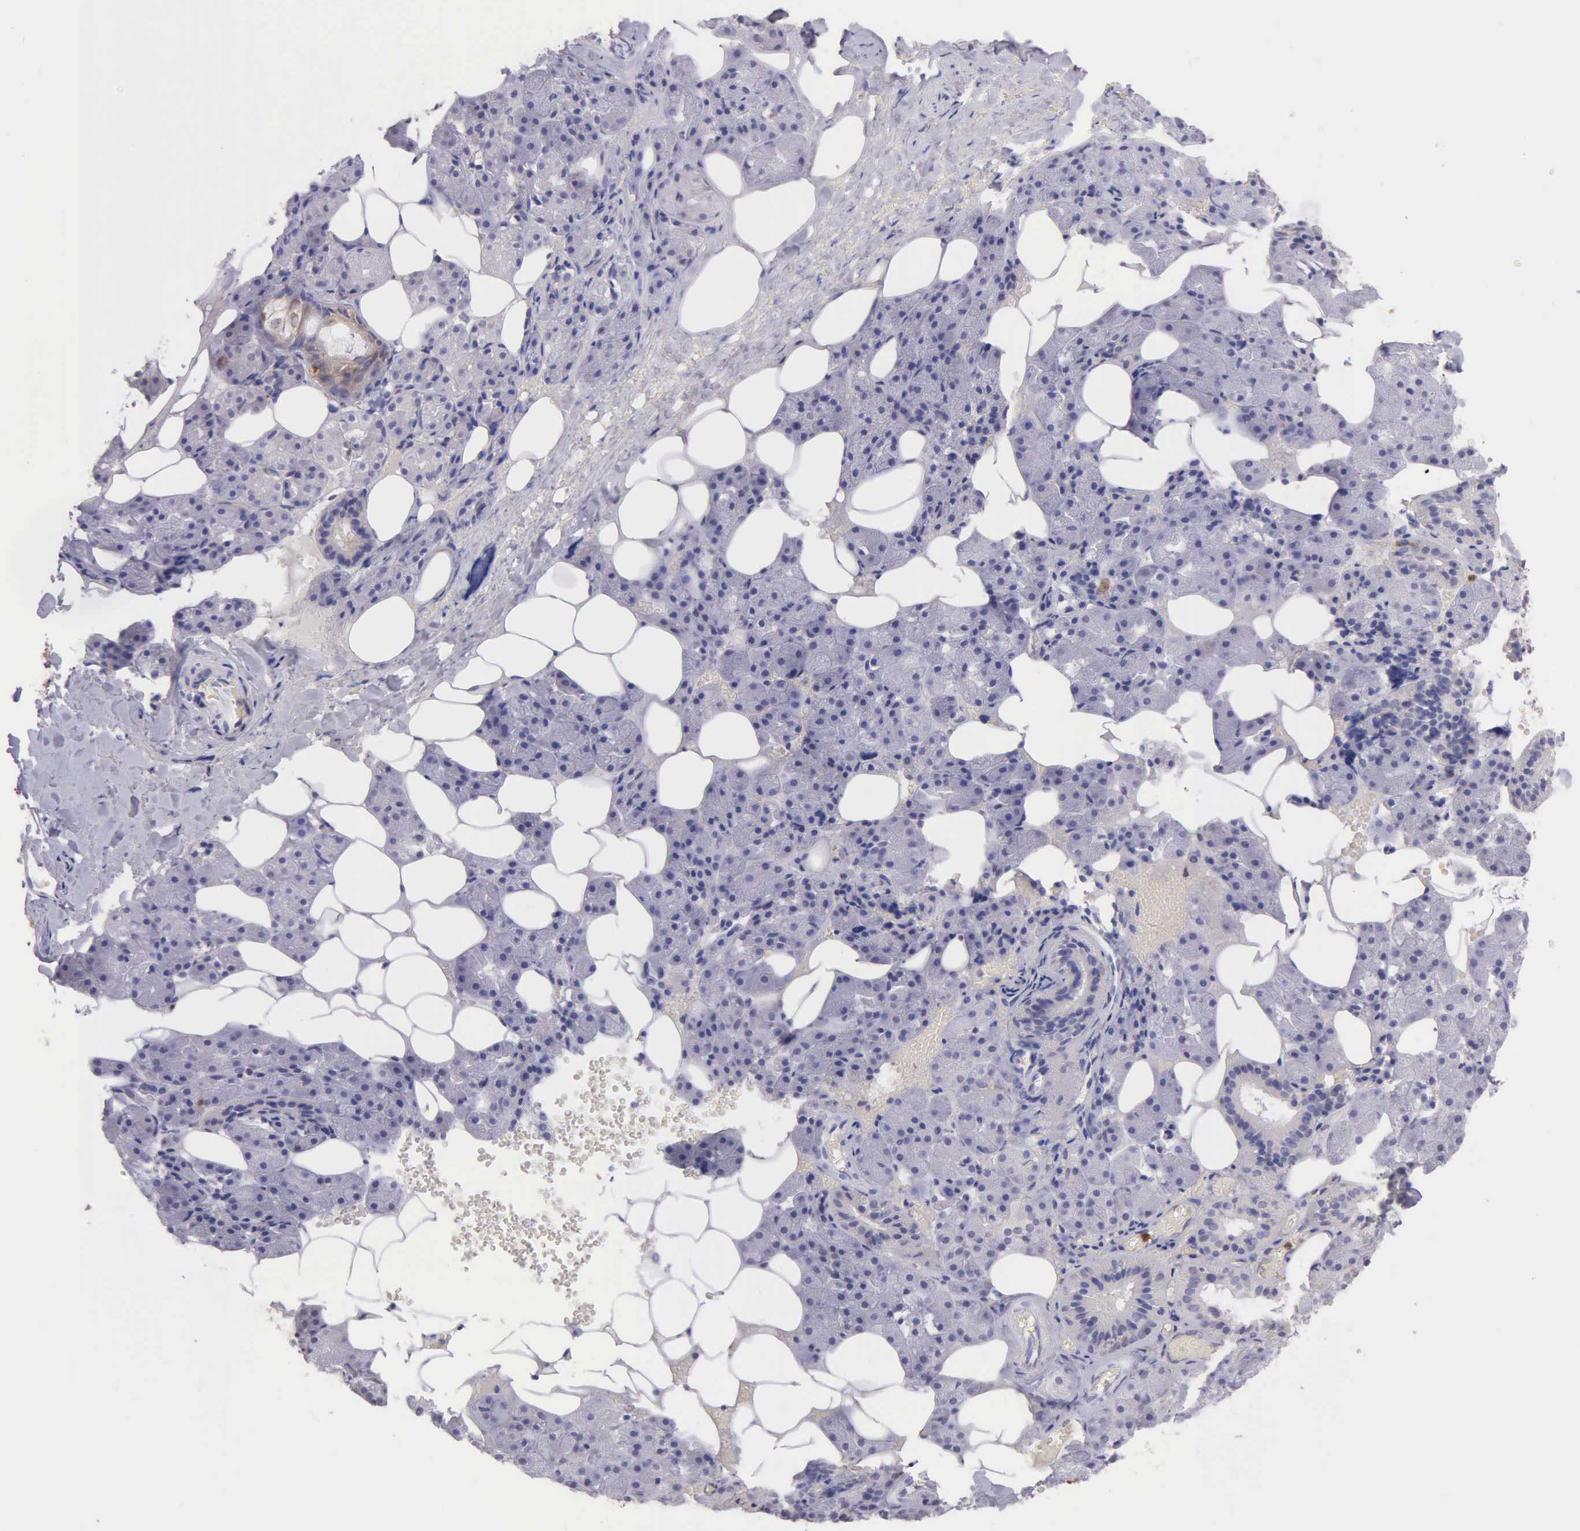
{"staining": {"intensity": "negative", "quantity": "none", "location": "none"}, "tissue": "salivary gland", "cell_type": "Glandular cells", "image_type": "normal", "snomed": [{"axis": "morphology", "description": "Normal tissue, NOS"}, {"axis": "topography", "description": "Salivary gland"}], "caption": "The immunohistochemistry (IHC) histopathology image has no significant positivity in glandular cells of salivary gland.", "gene": "BID", "patient": {"sex": "female", "age": 55}}